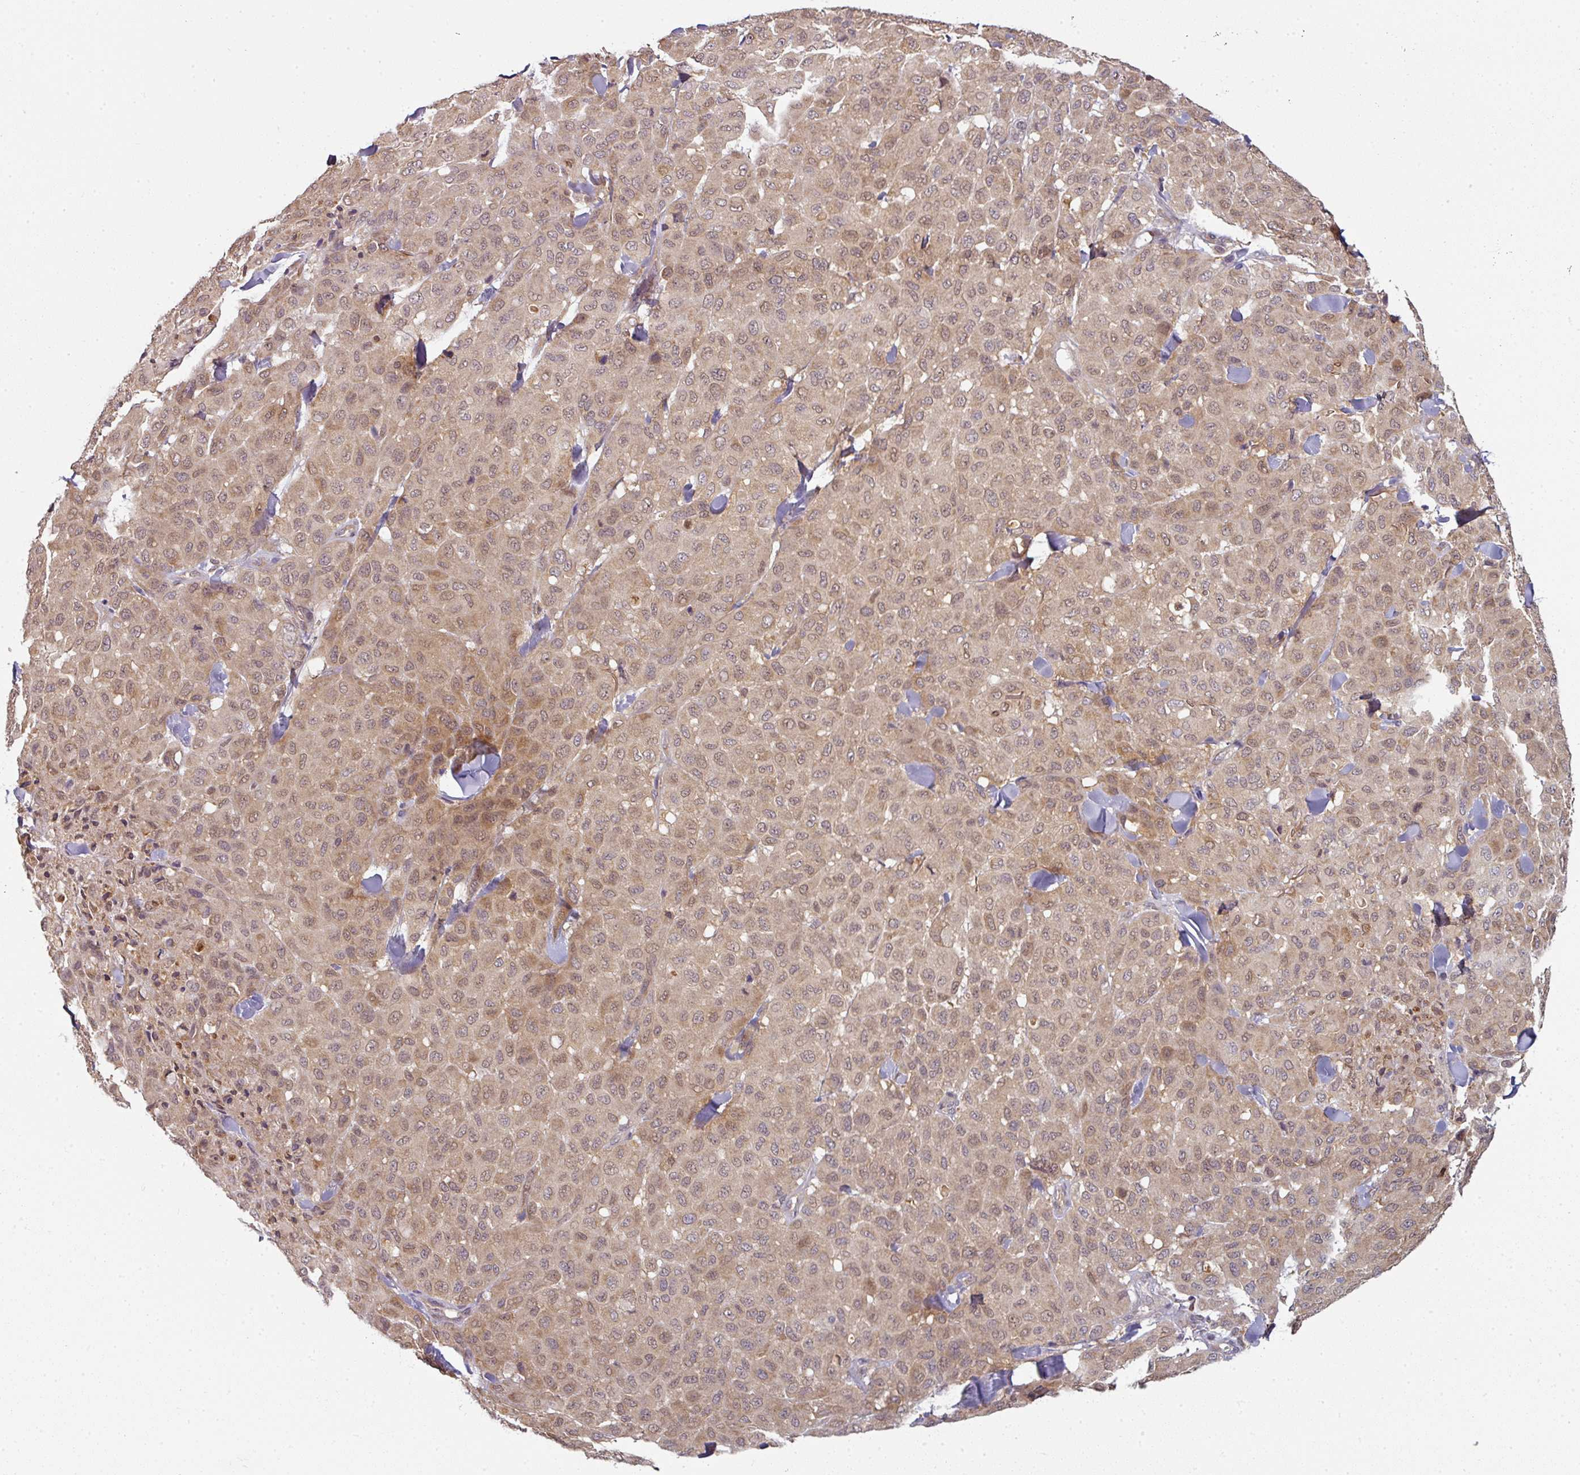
{"staining": {"intensity": "moderate", "quantity": ">75%", "location": "cytoplasmic/membranous"}, "tissue": "melanoma", "cell_type": "Tumor cells", "image_type": "cancer", "snomed": [{"axis": "morphology", "description": "Malignant melanoma, Metastatic site"}, {"axis": "topography", "description": "Skin"}], "caption": "IHC histopathology image of neoplastic tissue: human malignant melanoma (metastatic site) stained using IHC displays medium levels of moderate protein expression localized specifically in the cytoplasmic/membranous of tumor cells, appearing as a cytoplasmic/membranous brown color.", "gene": "MAP2K2", "patient": {"sex": "female", "age": 81}}